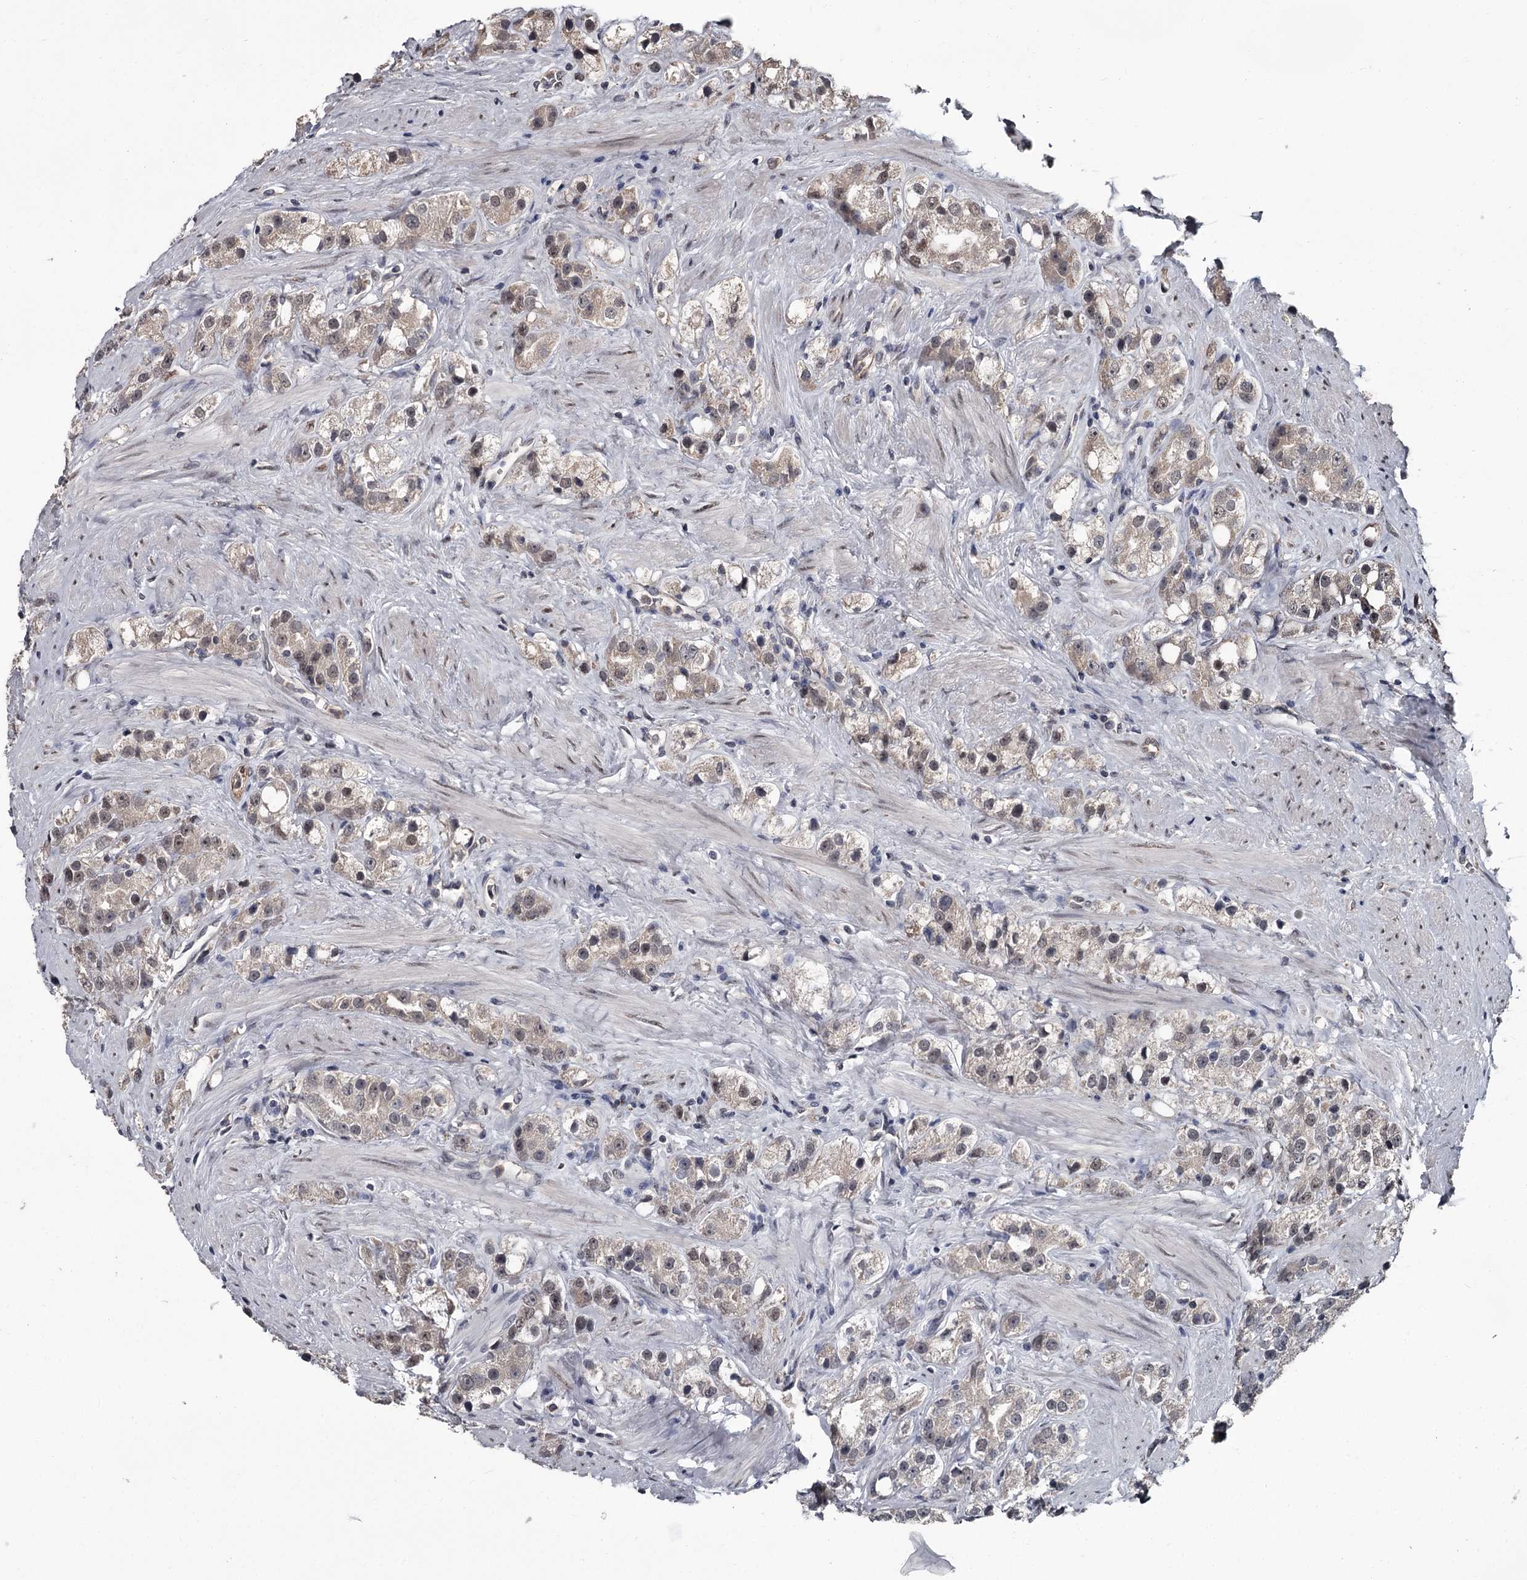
{"staining": {"intensity": "weak", "quantity": "<25%", "location": "cytoplasmic/membranous,nuclear"}, "tissue": "prostate cancer", "cell_type": "Tumor cells", "image_type": "cancer", "snomed": [{"axis": "morphology", "description": "Adenocarcinoma, NOS"}, {"axis": "topography", "description": "Prostate"}], "caption": "This micrograph is of prostate adenocarcinoma stained with immunohistochemistry to label a protein in brown with the nuclei are counter-stained blue. There is no staining in tumor cells. (DAB (3,3'-diaminobenzidine) immunohistochemistry (IHC), high magnification).", "gene": "PRPF40B", "patient": {"sex": "male", "age": 79}}